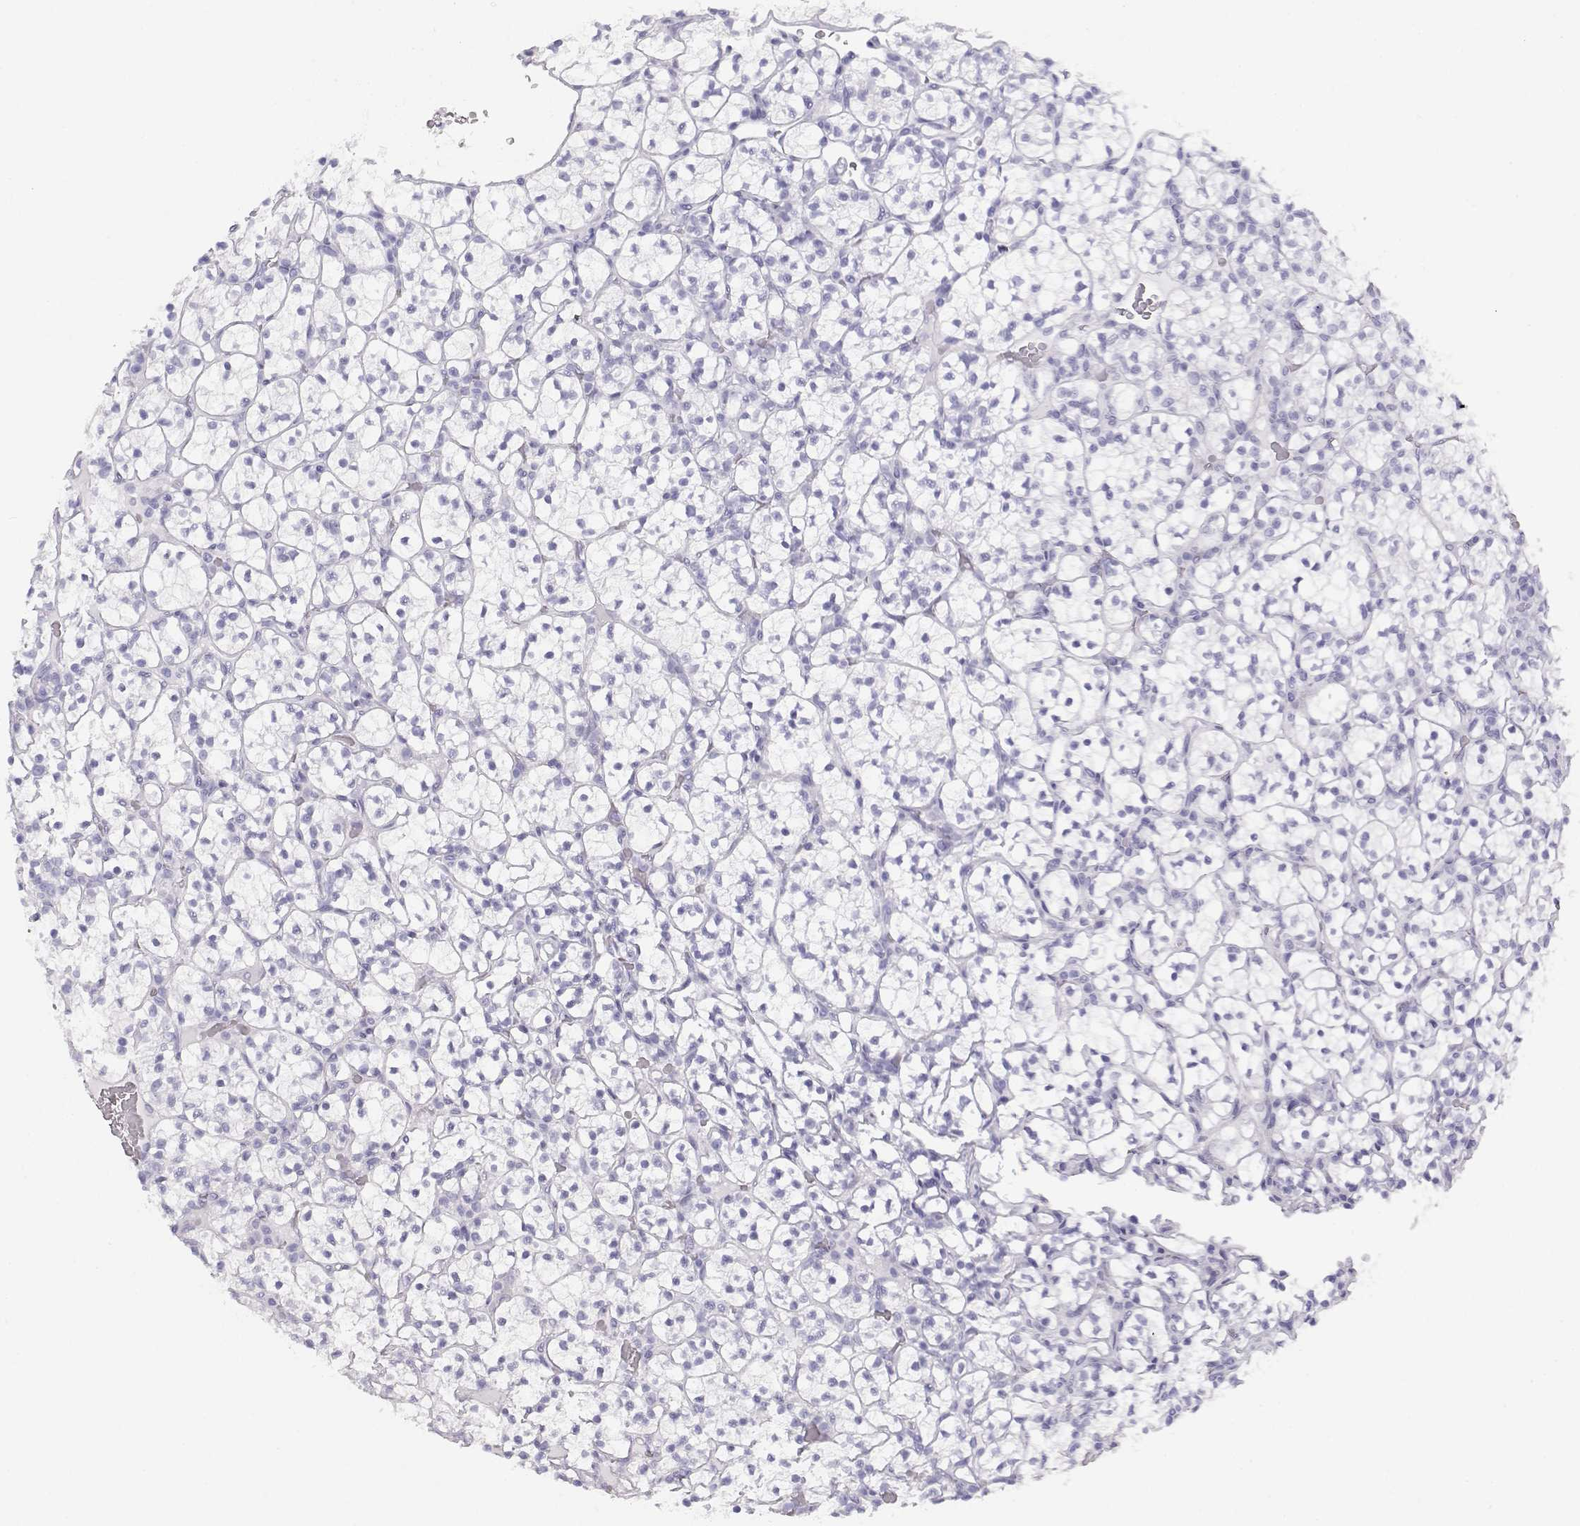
{"staining": {"intensity": "negative", "quantity": "none", "location": "none"}, "tissue": "renal cancer", "cell_type": "Tumor cells", "image_type": "cancer", "snomed": [{"axis": "morphology", "description": "Adenocarcinoma, NOS"}, {"axis": "topography", "description": "Kidney"}], "caption": "An IHC image of renal cancer is shown. There is no staining in tumor cells of renal cancer.", "gene": "TKTL1", "patient": {"sex": "female", "age": 89}}